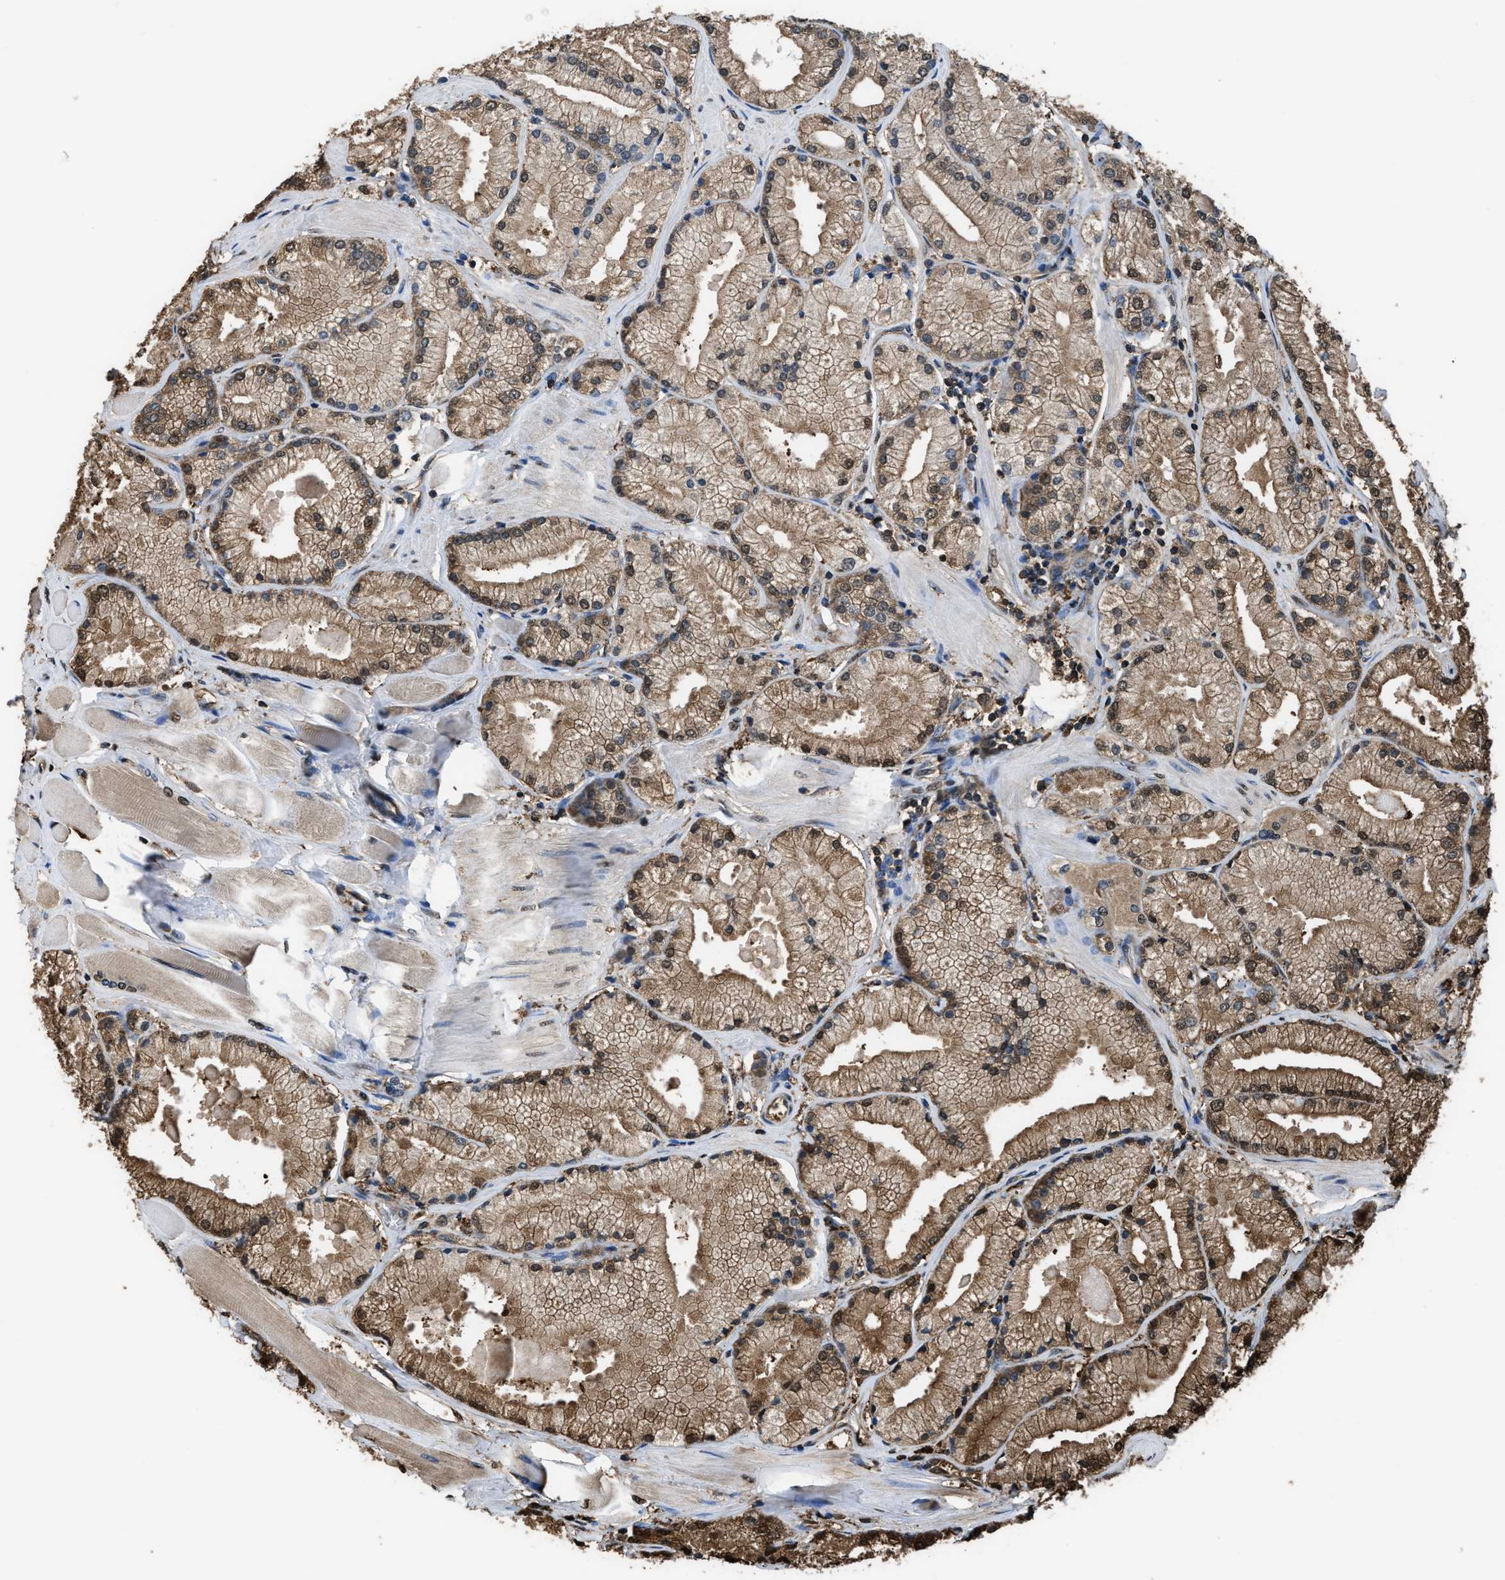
{"staining": {"intensity": "moderate", "quantity": ">75%", "location": "cytoplasmic/membranous,nuclear"}, "tissue": "prostate cancer", "cell_type": "Tumor cells", "image_type": "cancer", "snomed": [{"axis": "morphology", "description": "Adenocarcinoma, High grade"}, {"axis": "topography", "description": "Prostate"}], "caption": "Protein staining of prostate cancer tissue shows moderate cytoplasmic/membranous and nuclear expression in about >75% of tumor cells.", "gene": "FNTA", "patient": {"sex": "male", "age": 50}}